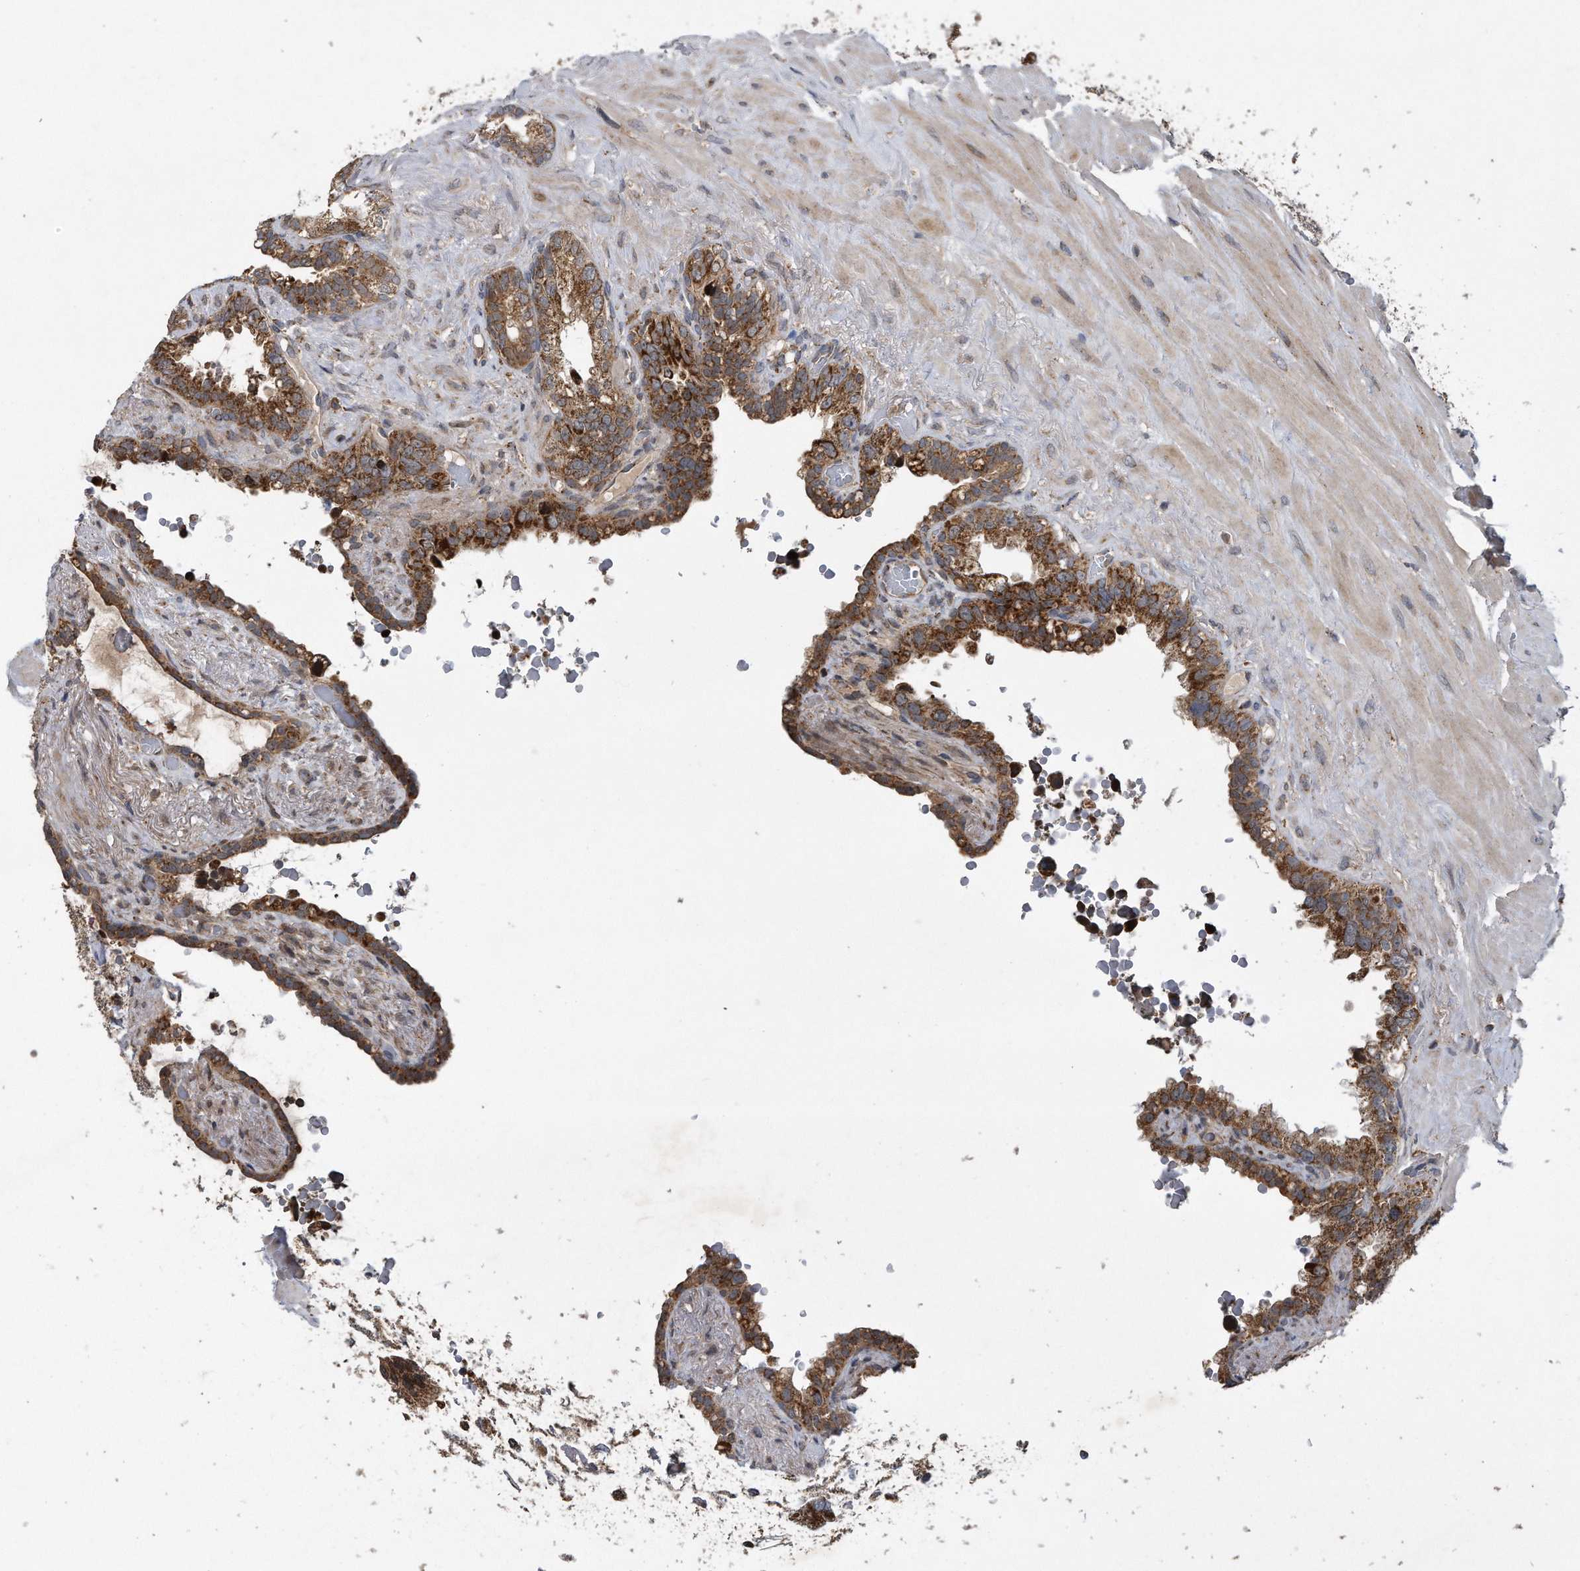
{"staining": {"intensity": "moderate", "quantity": ">75%", "location": "cytoplasmic/membranous"}, "tissue": "seminal vesicle", "cell_type": "Glandular cells", "image_type": "normal", "snomed": [{"axis": "morphology", "description": "Normal tissue, NOS"}, {"axis": "topography", "description": "Seminal veicle"}], "caption": "Seminal vesicle stained with immunohistochemistry displays moderate cytoplasmic/membranous positivity in about >75% of glandular cells. (DAB = brown stain, brightfield microscopy at high magnification).", "gene": "ALPK2", "patient": {"sex": "male", "age": 80}}